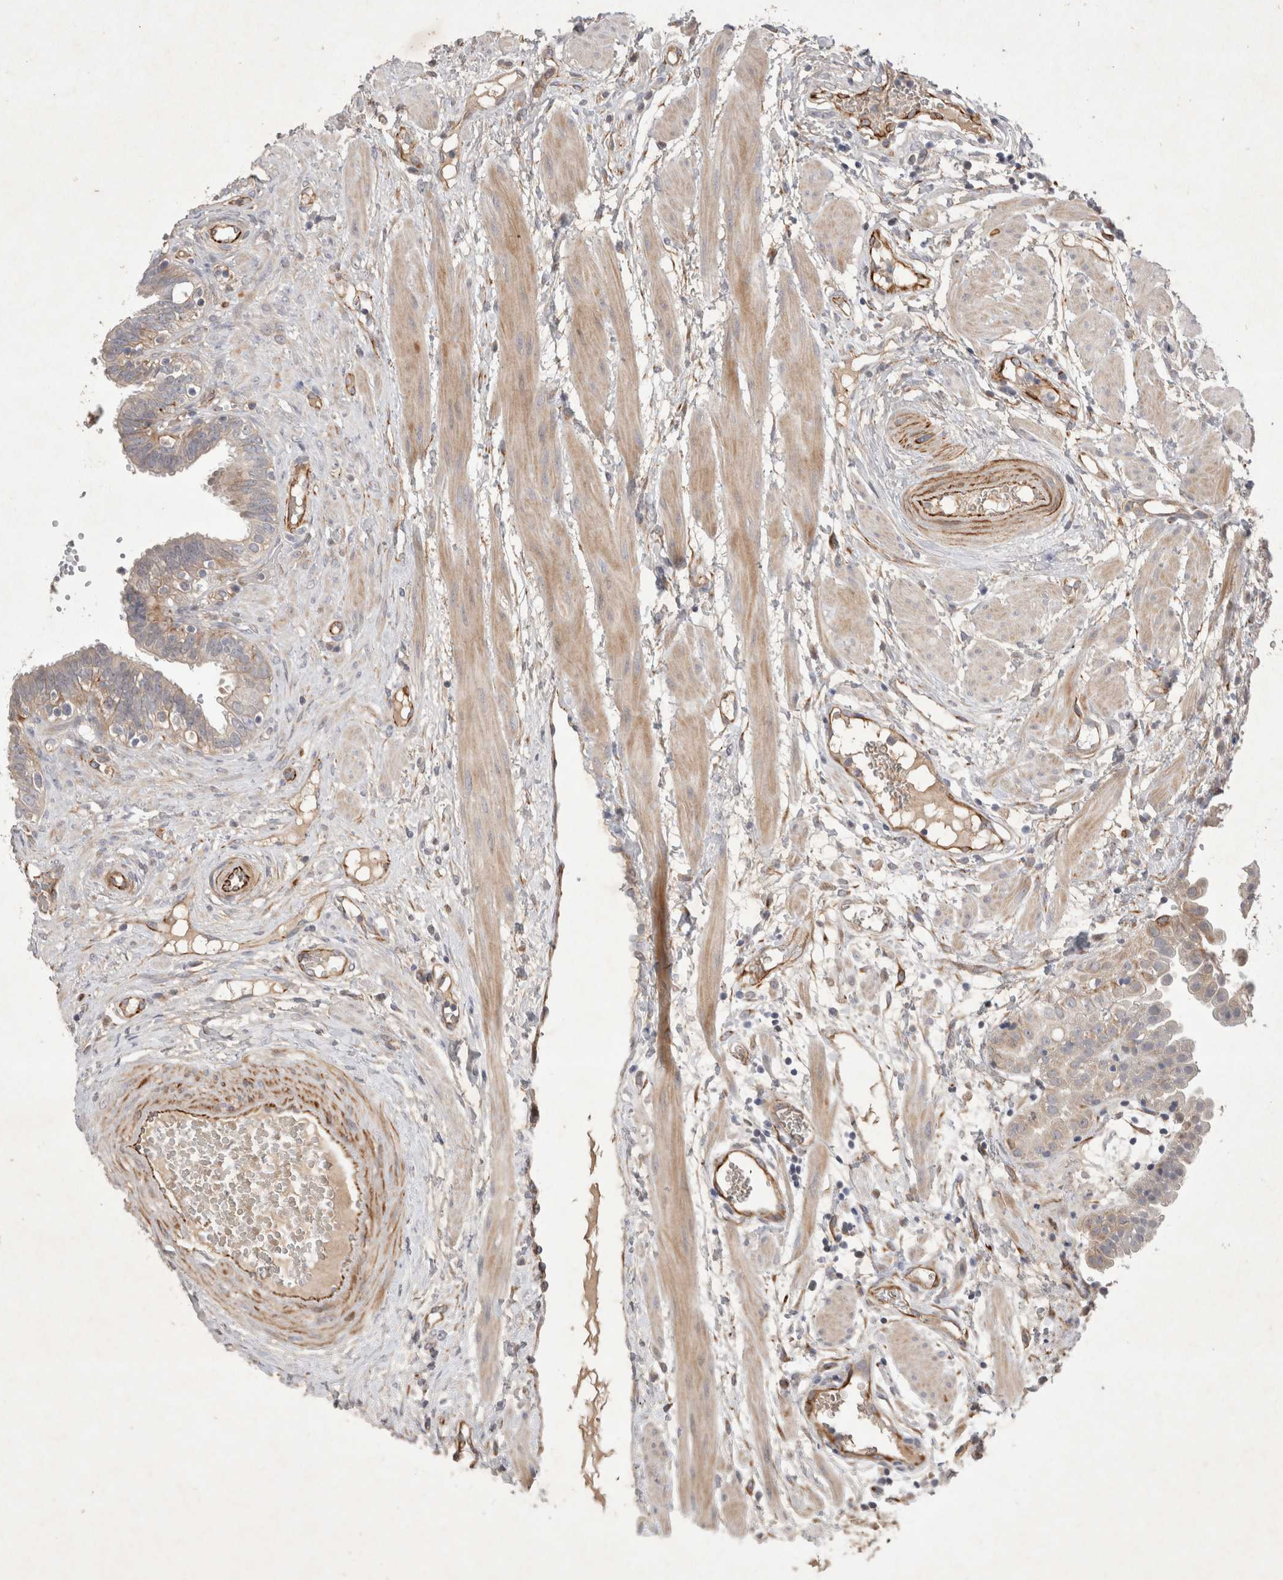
{"staining": {"intensity": "moderate", "quantity": "<25%", "location": "cytoplasmic/membranous"}, "tissue": "fallopian tube", "cell_type": "Glandular cells", "image_type": "normal", "snomed": [{"axis": "morphology", "description": "Normal tissue, NOS"}, {"axis": "topography", "description": "Fallopian tube"}, {"axis": "topography", "description": "Placenta"}], "caption": "Approximately <25% of glandular cells in normal human fallopian tube reveal moderate cytoplasmic/membranous protein expression as visualized by brown immunohistochemical staining.", "gene": "NMU", "patient": {"sex": "female", "age": 32}}